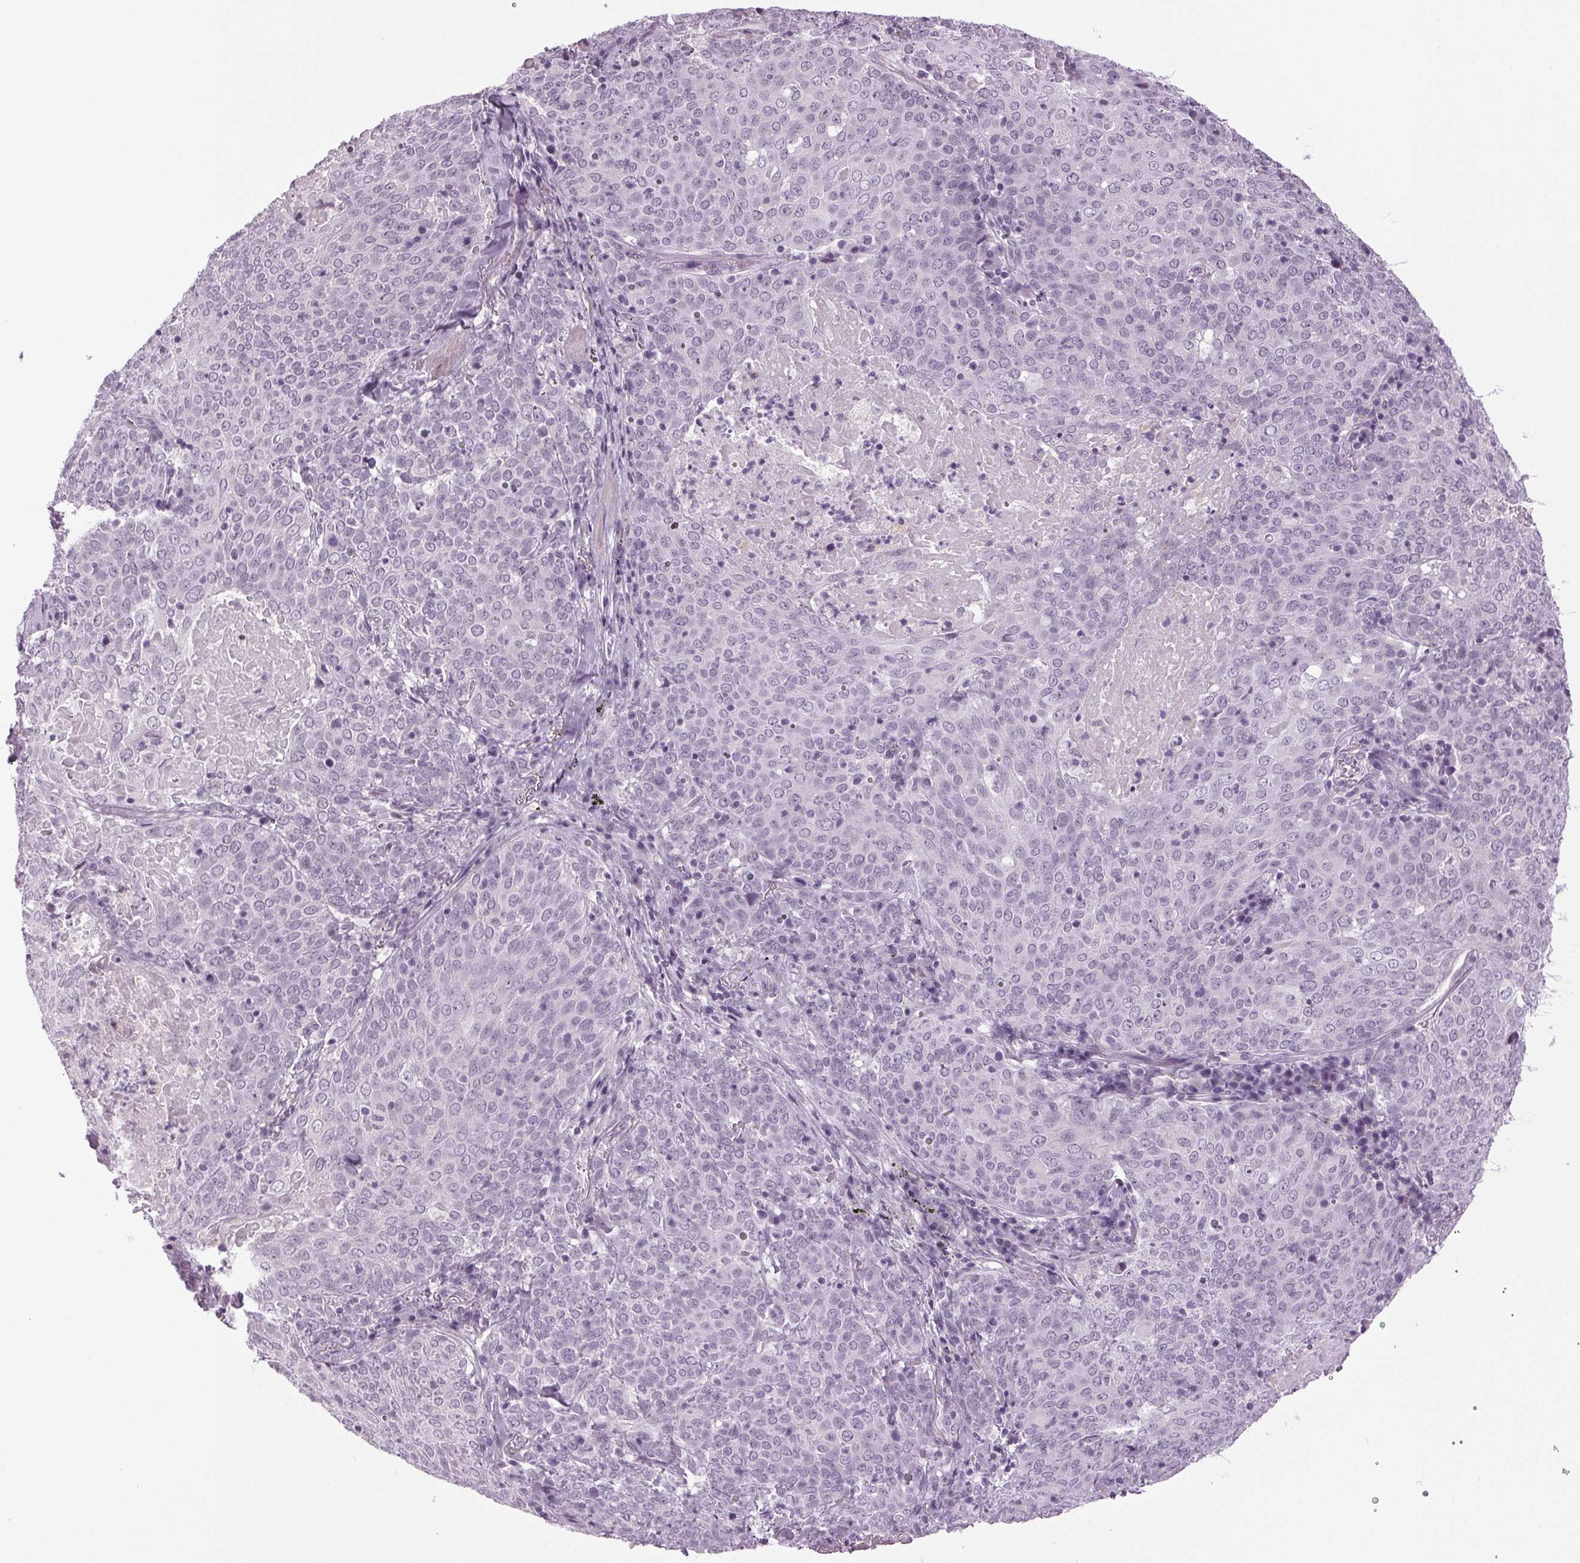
{"staining": {"intensity": "negative", "quantity": "none", "location": "none"}, "tissue": "lung cancer", "cell_type": "Tumor cells", "image_type": "cancer", "snomed": [{"axis": "morphology", "description": "Squamous cell carcinoma, NOS"}, {"axis": "topography", "description": "Lung"}], "caption": "A photomicrograph of human lung cancer is negative for staining in tumor cells.", "gene": "DNAH12", "patient": {"sex": "male", "age": 82}}